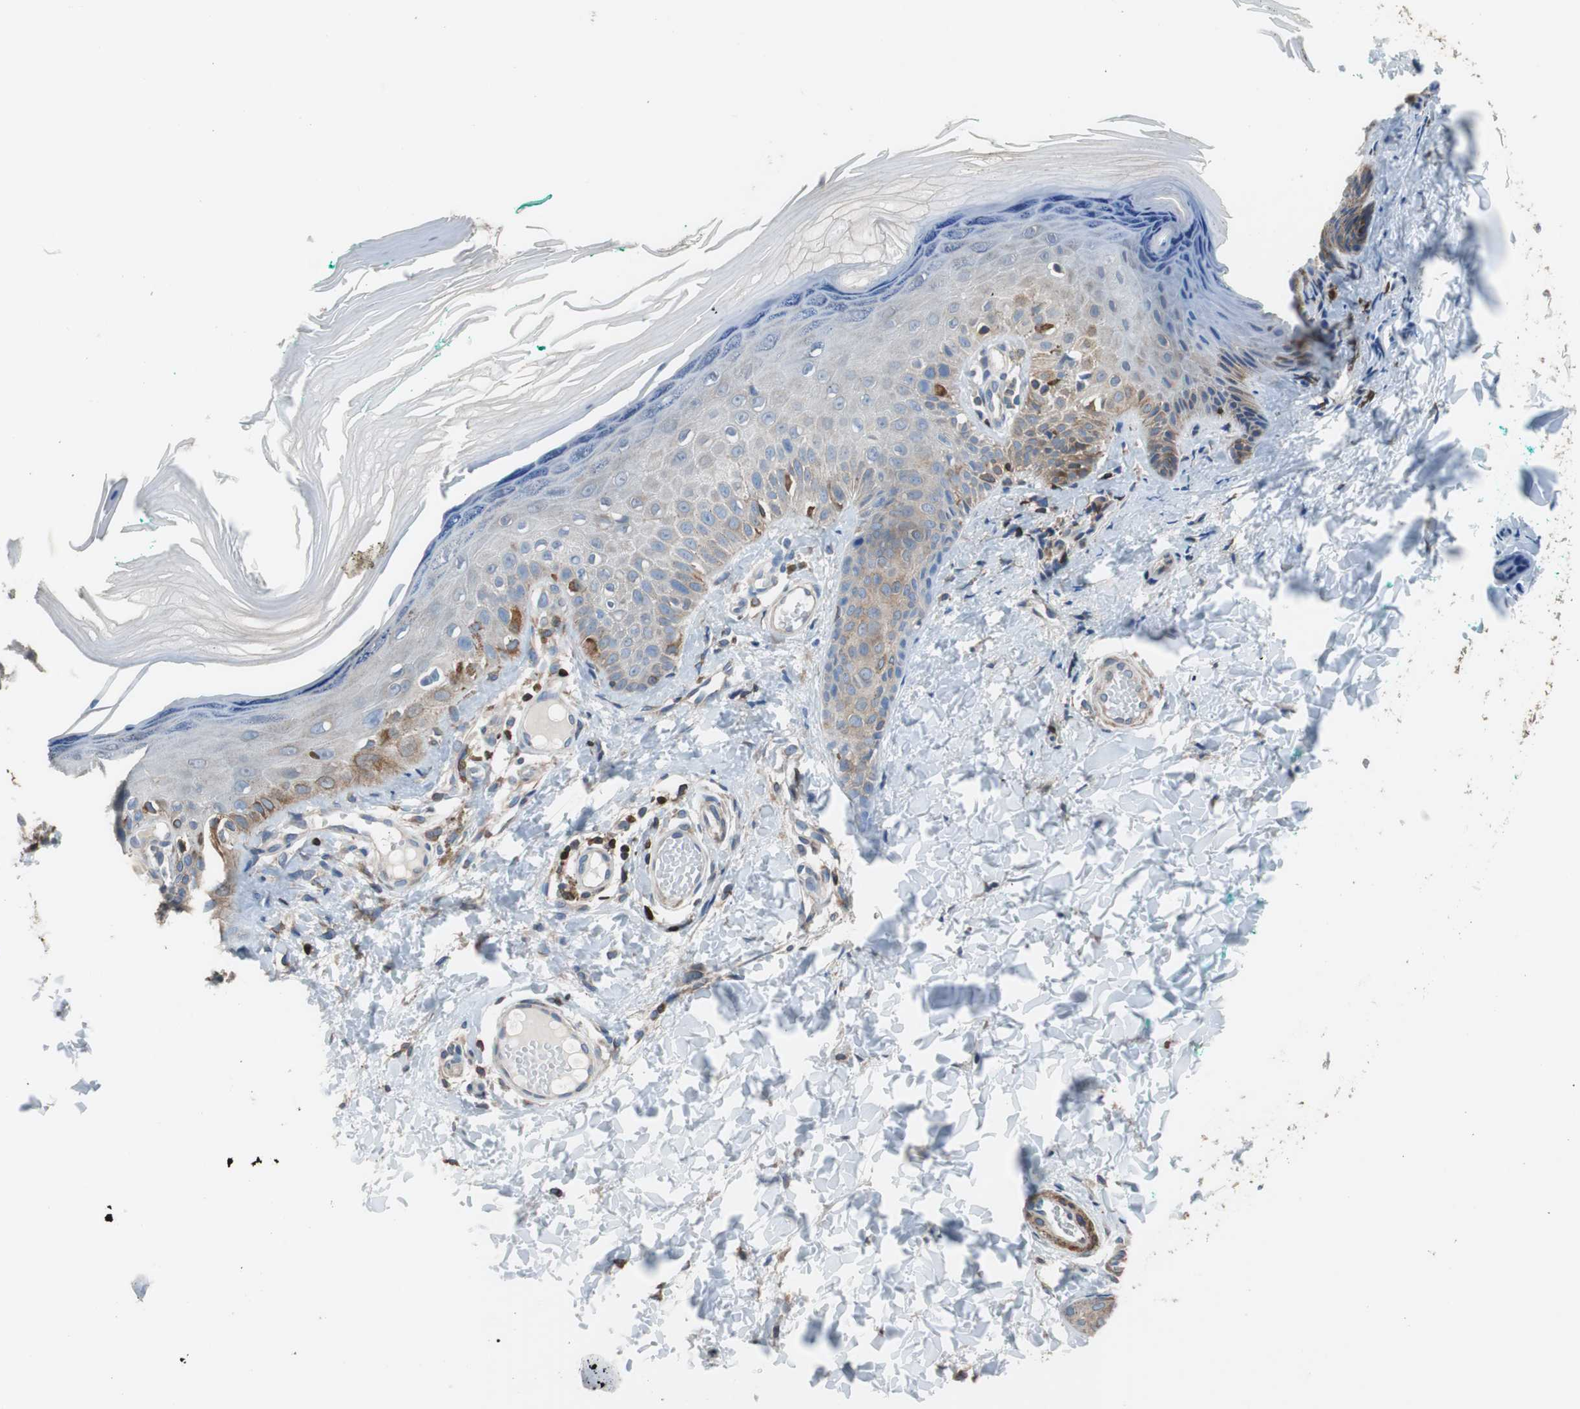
{"staining": {"intensity": "negative", "quantity": "none", "location": "none"}, "tissue": "skin", "cell_type": "Fibroblasts", "image_type": "normal", "snomed": [{"axis": "morphology", "description": "Normal tissue, NOS"}, {"axis": "topography", "description": "Skin"}], "caption": "Skin stained for a protein using immunohistochemistry shows no expression fibroblasts.", "gene": "PBXIP1", "patient": {"sex": "male", "age": 26}}